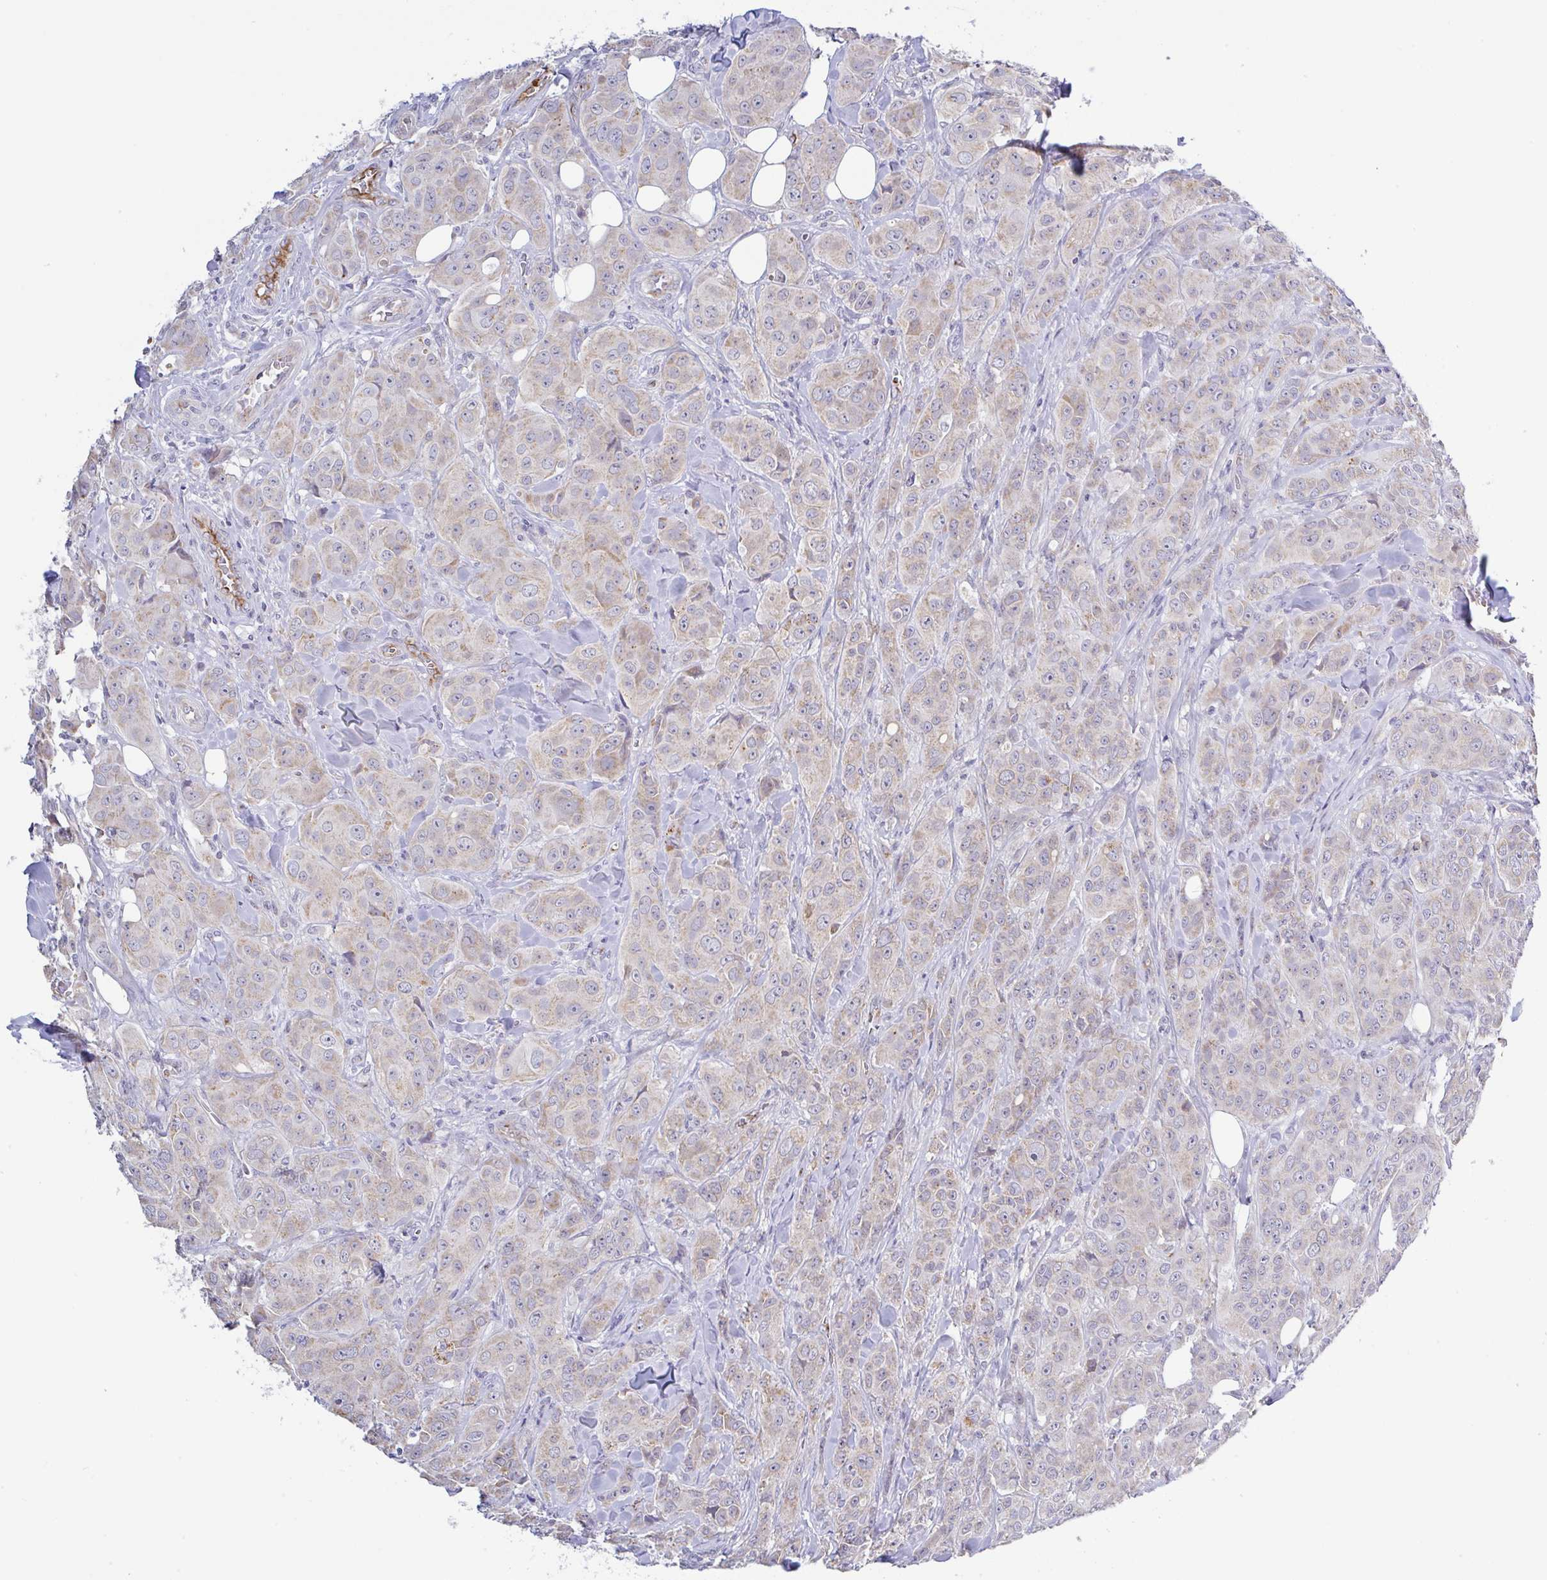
{"staining": {"intensity": "weak", "quantity": "25%-75%", "location": "cytoplasmic/membranous"}, "tissue": "breast cancer", "cell_type": "Tumor cells", "image_type": "cancer", "snomed": [{"axis": "morphology", "description": "Normal tissue, NOS"}, {"axis": "morphology", "description": "Duct carcinoma"}, {"axis": "topography", "description": "Breast"}], "caption": "Immunohistochemical staining of human intraductal carcinoma (breast) demonstrates low levels of weak cytoplasmic/membranous positivity in about 25%-75% of tumor cells. Using DAB (brown) and hematoxylin (blue) stains, captured at high magnification using brightfield microscopy.", "gene": "PLCD4", "patient": {"sex": "female", "age": 43}}